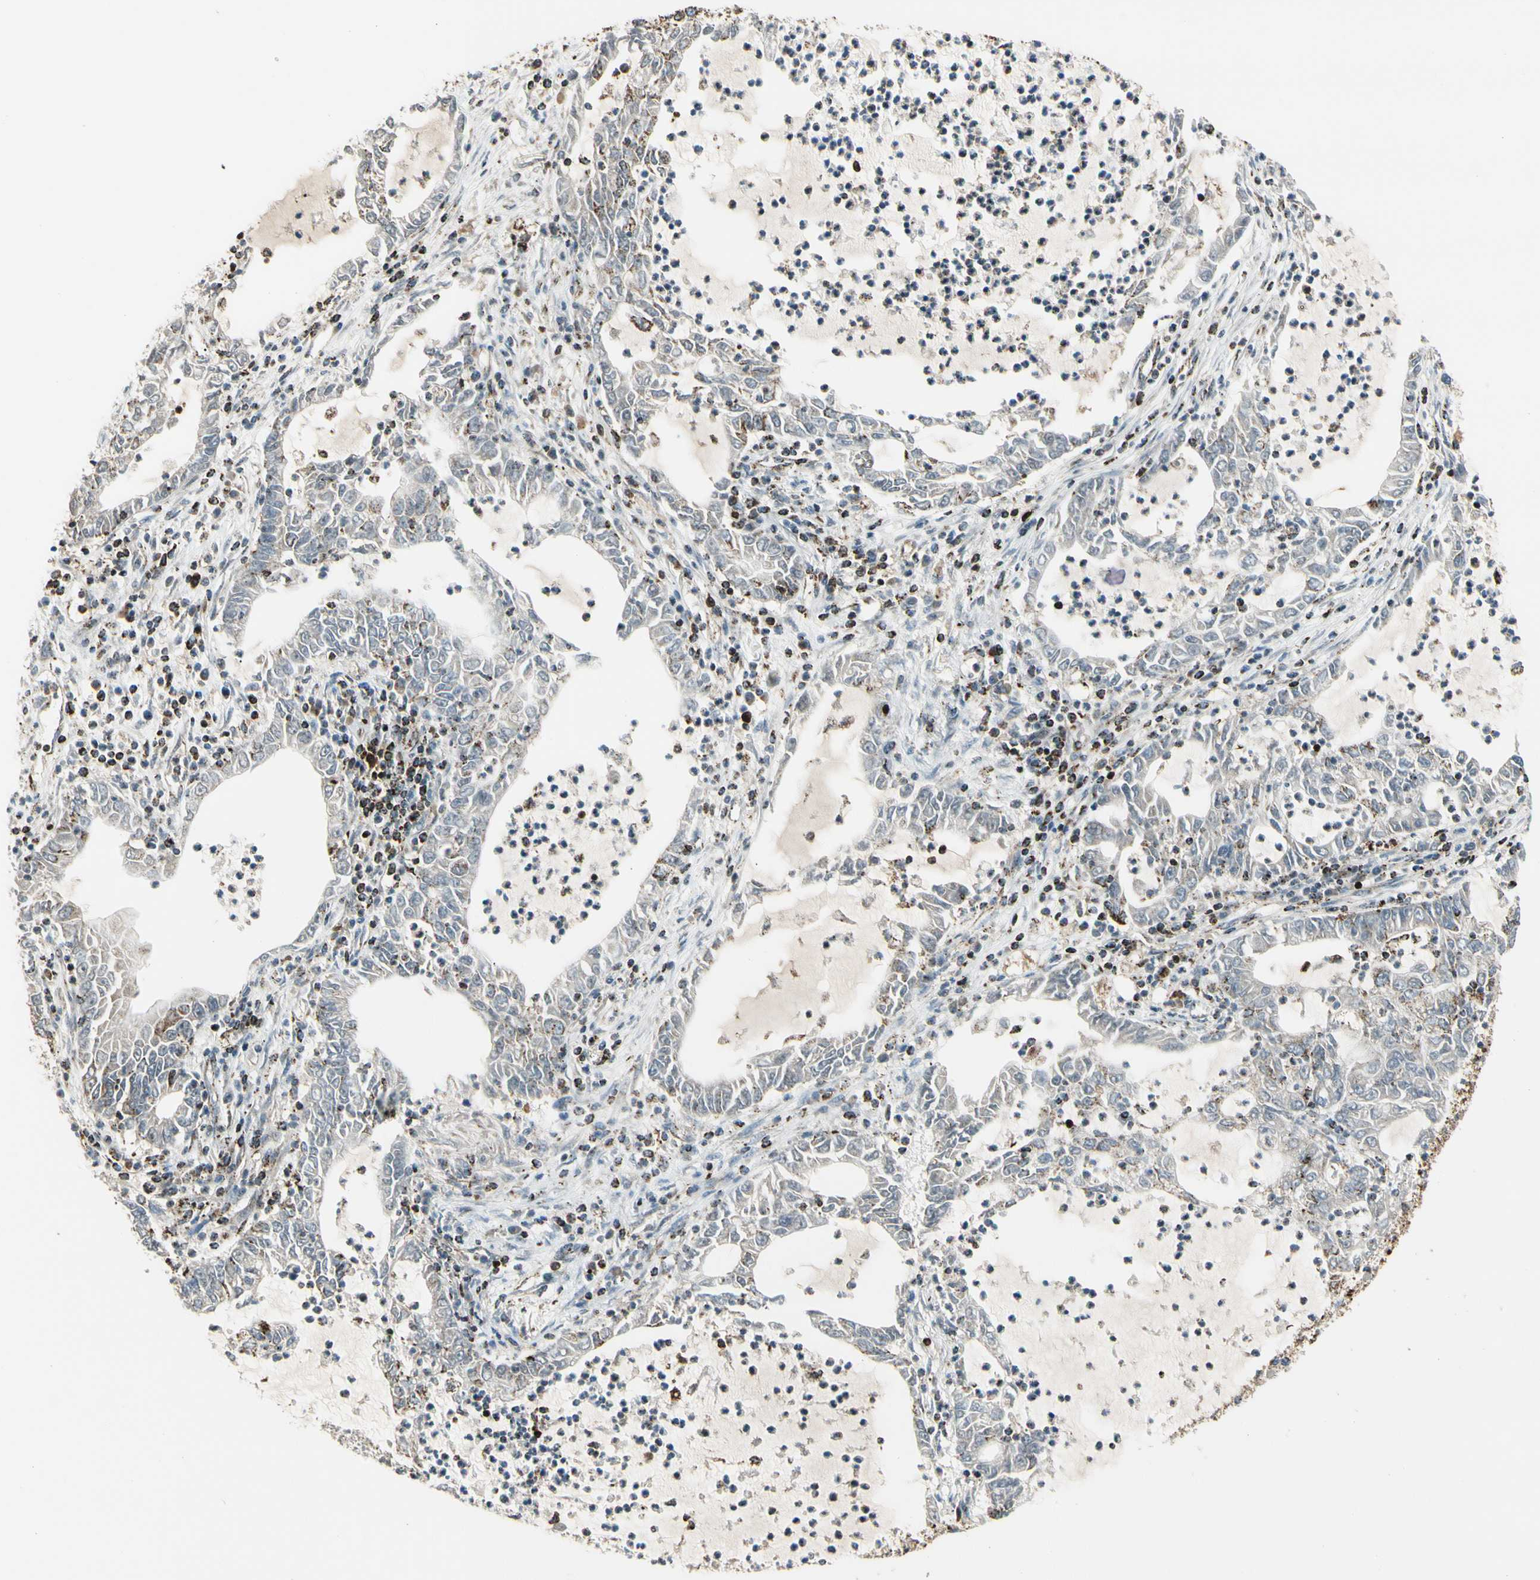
{"staining": {"intensity": "moderate", "quantity": ">75%", "location": "cytoplasmic/membranous"}, "tissue": "lung cancer", "cell_type": "Tumor cells", "image_type": "cancer", "snomed": [{"axis": "morphology", "description": "Adenocarcinoma, NOS"}, {"axis": "topography", "description": "Lung"}], "caption": "Immunohistochemistry (IHC) histopathology image of neoplastic tissue: lung cancer stained using immunohistochemistry exhibits medium levels of moderate protein expression localized specifically in the cytoplasmic/membranous of tumor cells, appearing as a cytoplasmic/membranous brown color.", "gene": "ME2", "patient": {"sex": "female", "age": 51}}